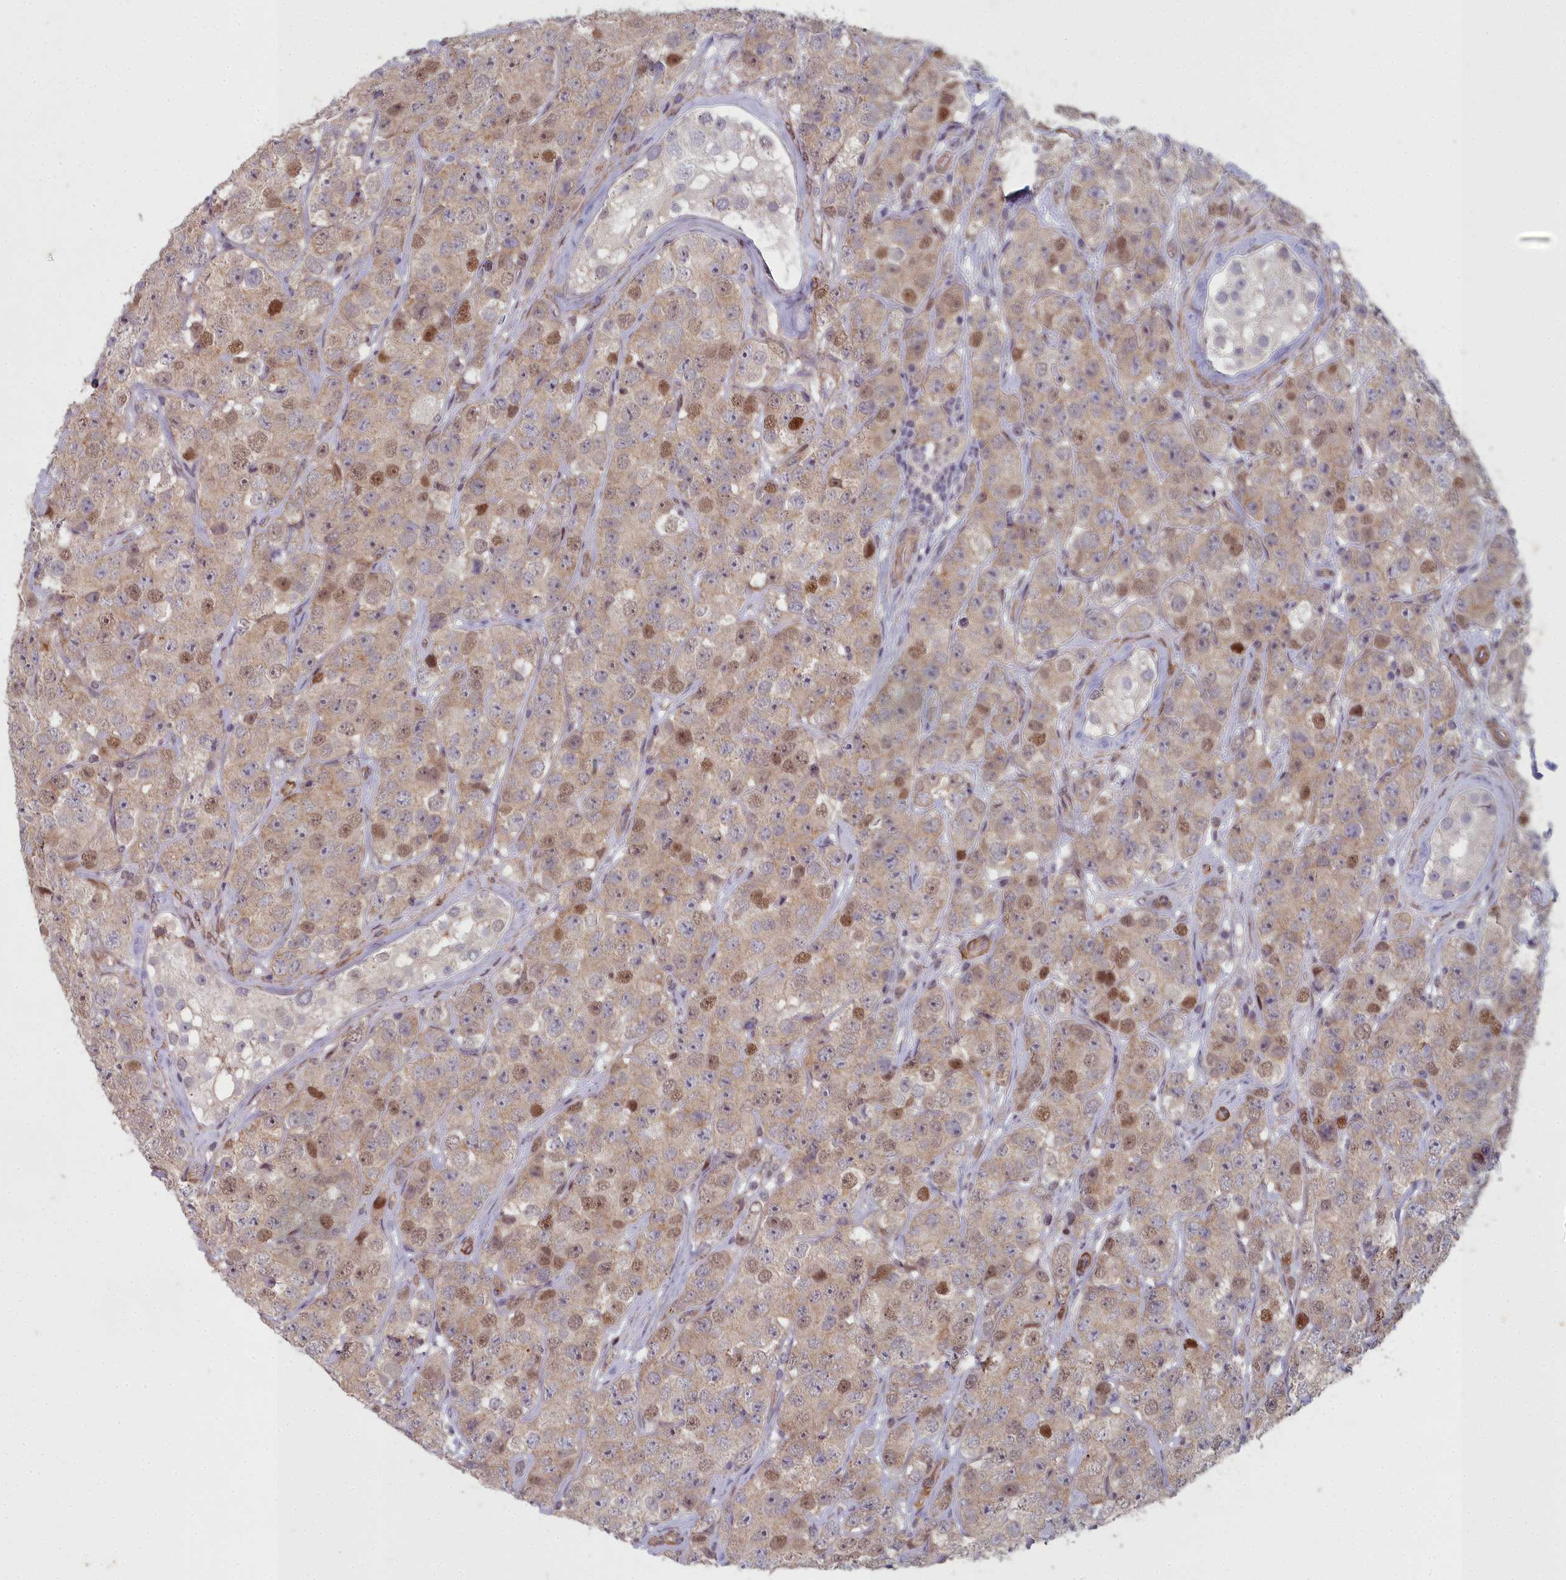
{"staining": {"intensity": "moderate", "quantity": "<25%", "location": "nuclear"}, "tissue": "testis cancer", "cell_type": "Tumor cells", "image_type": "cancer", "snomed": [{"axis": "morphology", "description": "Seminoma, NOS"}, {"axis": "topography", "description": "Testis"}], "caption": "There is low levels of moderate nuclear expression in tumor cells of testis cancer, as demonstrated by immunohistochemical staining (brown color).", "gene": "ZNF626", "patient": {"sex": "male", "age": 28}}